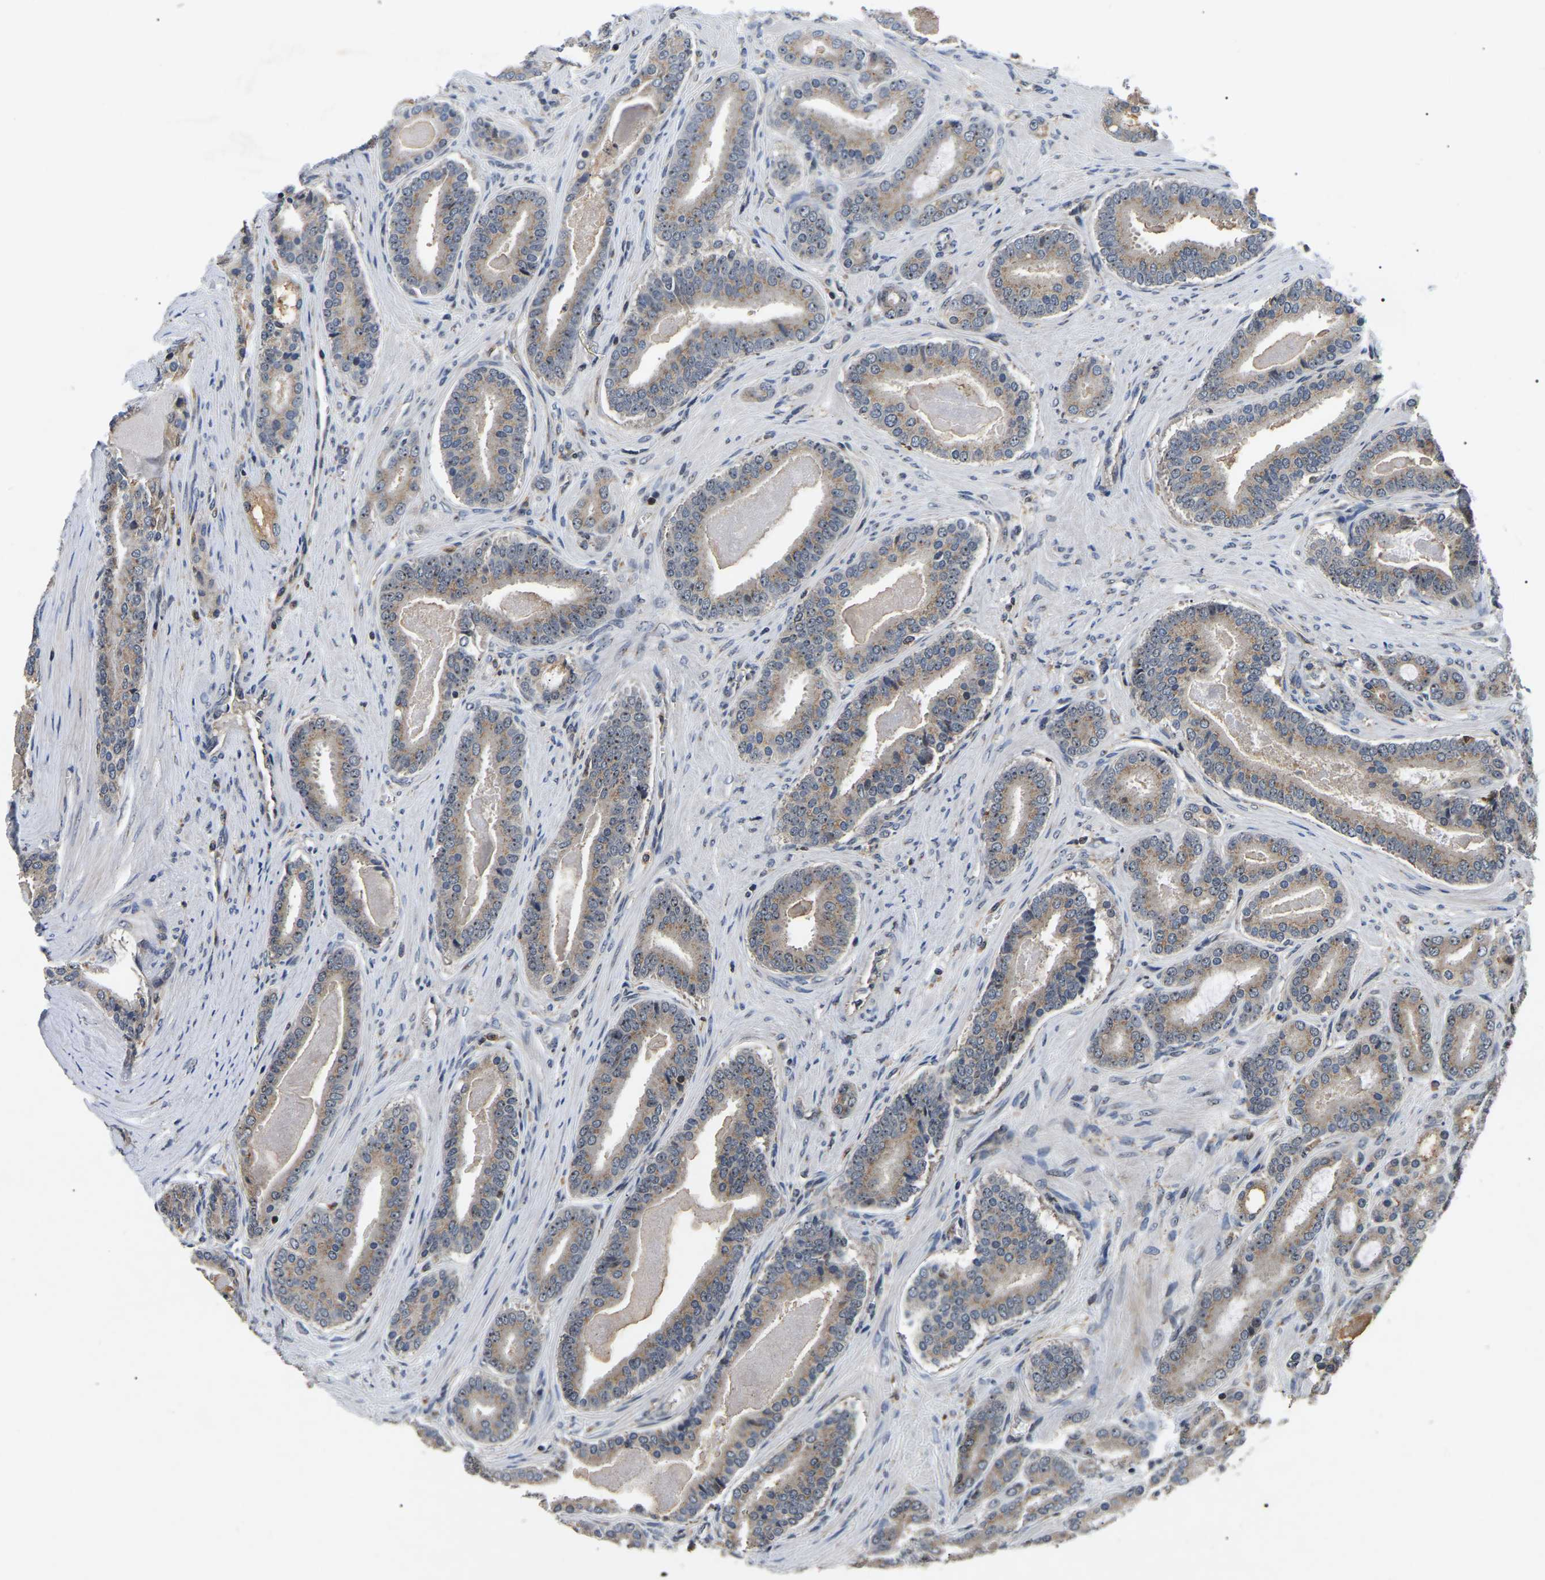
{"staining": {"intensity": "moderate", "quantity": ">75%", "location": "cytoplasmic/membranous"}, "tissue": "prostate cancer", "cell_type": "Tumor cells", "image_type": "cancer", "snomed": [{"axis": "morphology", "description": "Adenocarcinoma, High grade"}, {"axis": "topography", "description": "Prostate"}], "caption": "The image reveals staining of adenocarcinoma (high-grade) (prostate), revealing moderate cytoplasmic/membranous protein staining (brown color) within tumor cells.", "gene": "RBM28", "patient": {"sex": "male", "age": 60}}